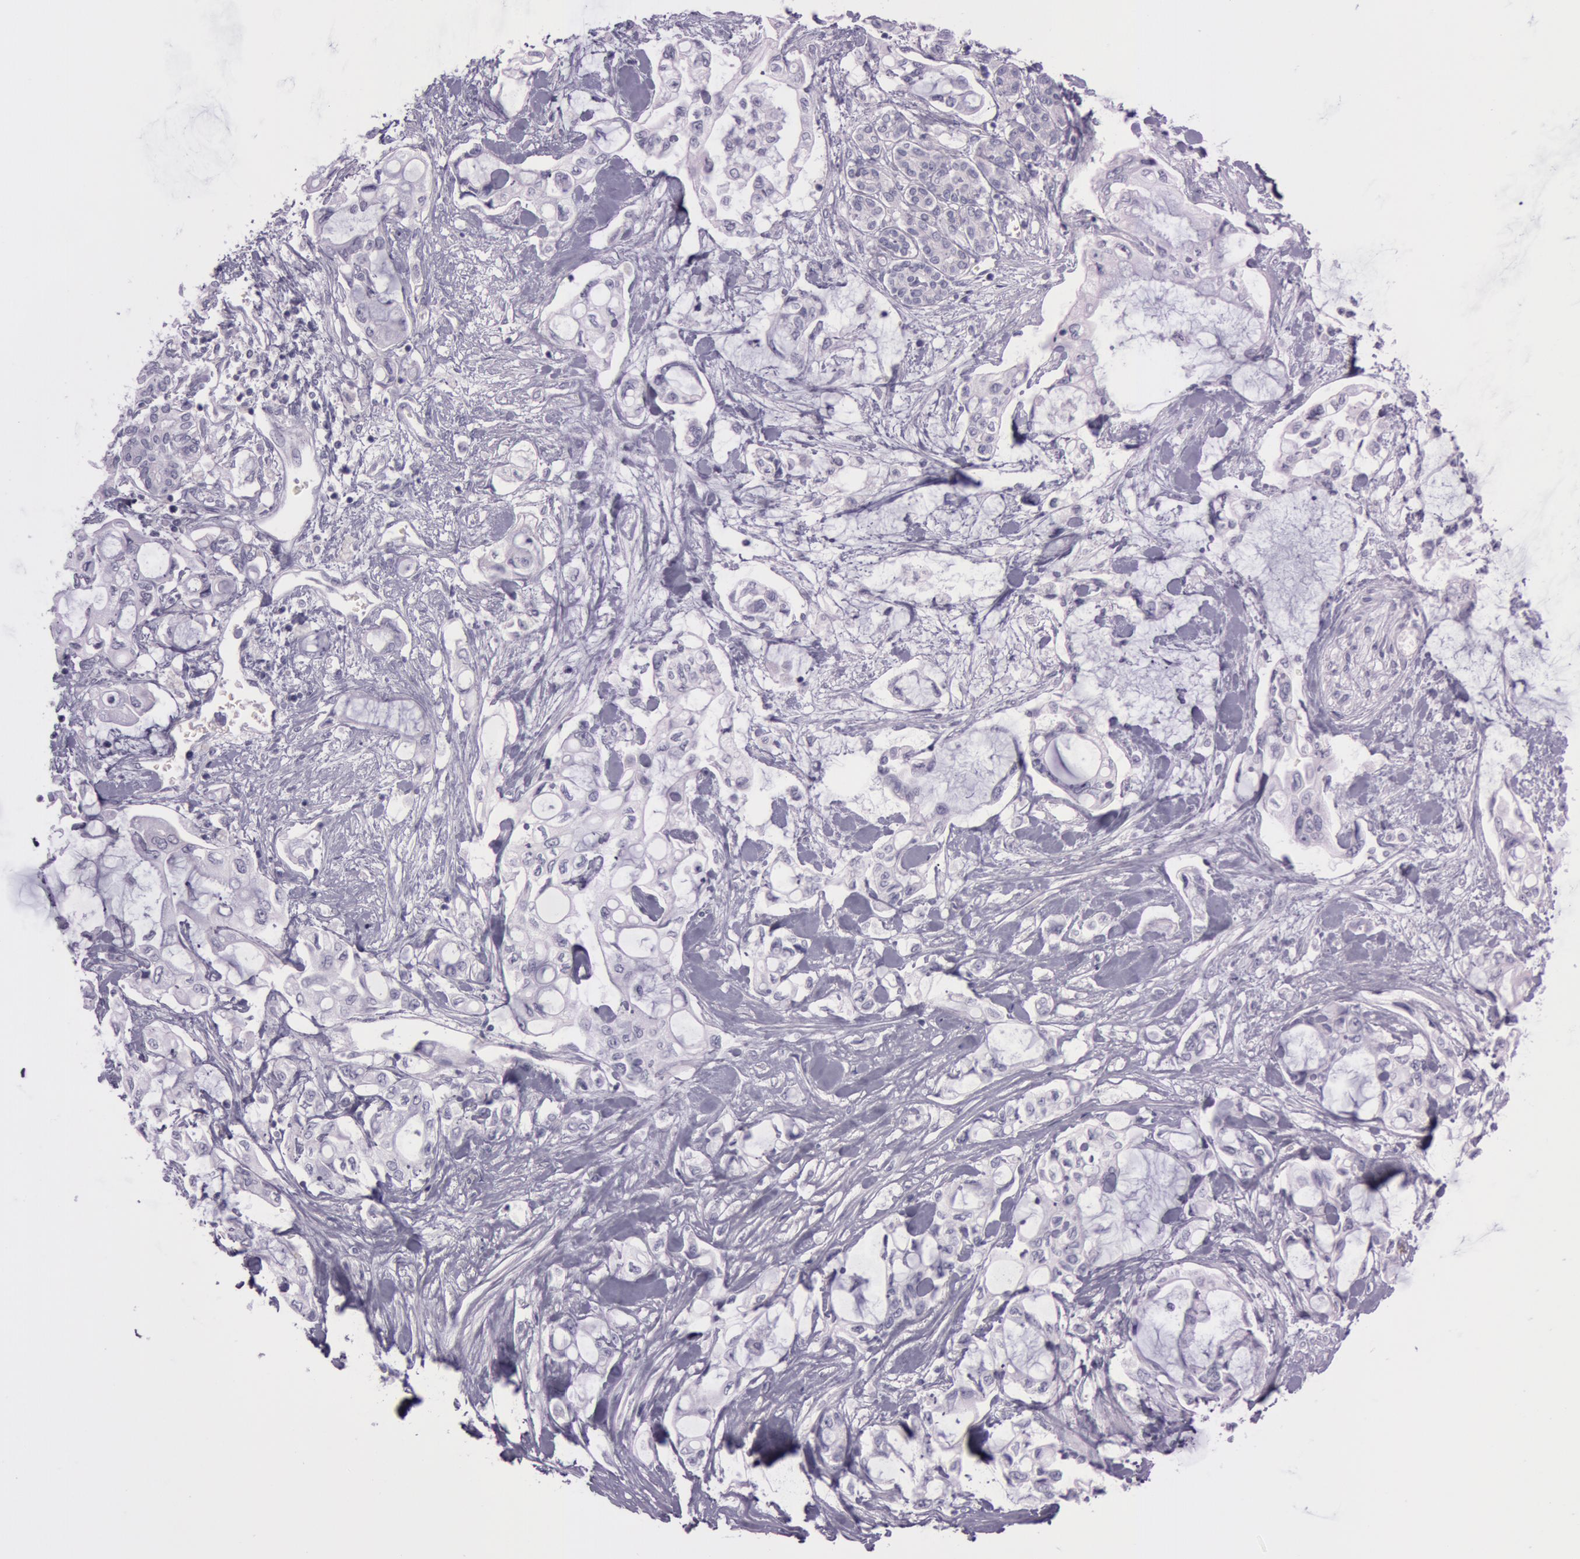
{"staining": {"intensity": "negative", "quantity": "none", "location": "none"}, "tissue": "pancreatic cancer", "cell_type": "Tumor cells", "image_type": "cancer", "snomed": [{"axis": "morphology", "description": "Adenocarcinoma, NOS"}, {"axis": "topography", "description": "Pancreas"}], "caption": "The histopathology image exhibits no staining of tumor cells in adenocarcinoma (pancreatic). (DAB (3,3'-diaminobenzidine) IHC visualized using brightfield microscopy, high magnification).", "gene": "S100A7", "patient": {"sex": "female", "age": 70}}